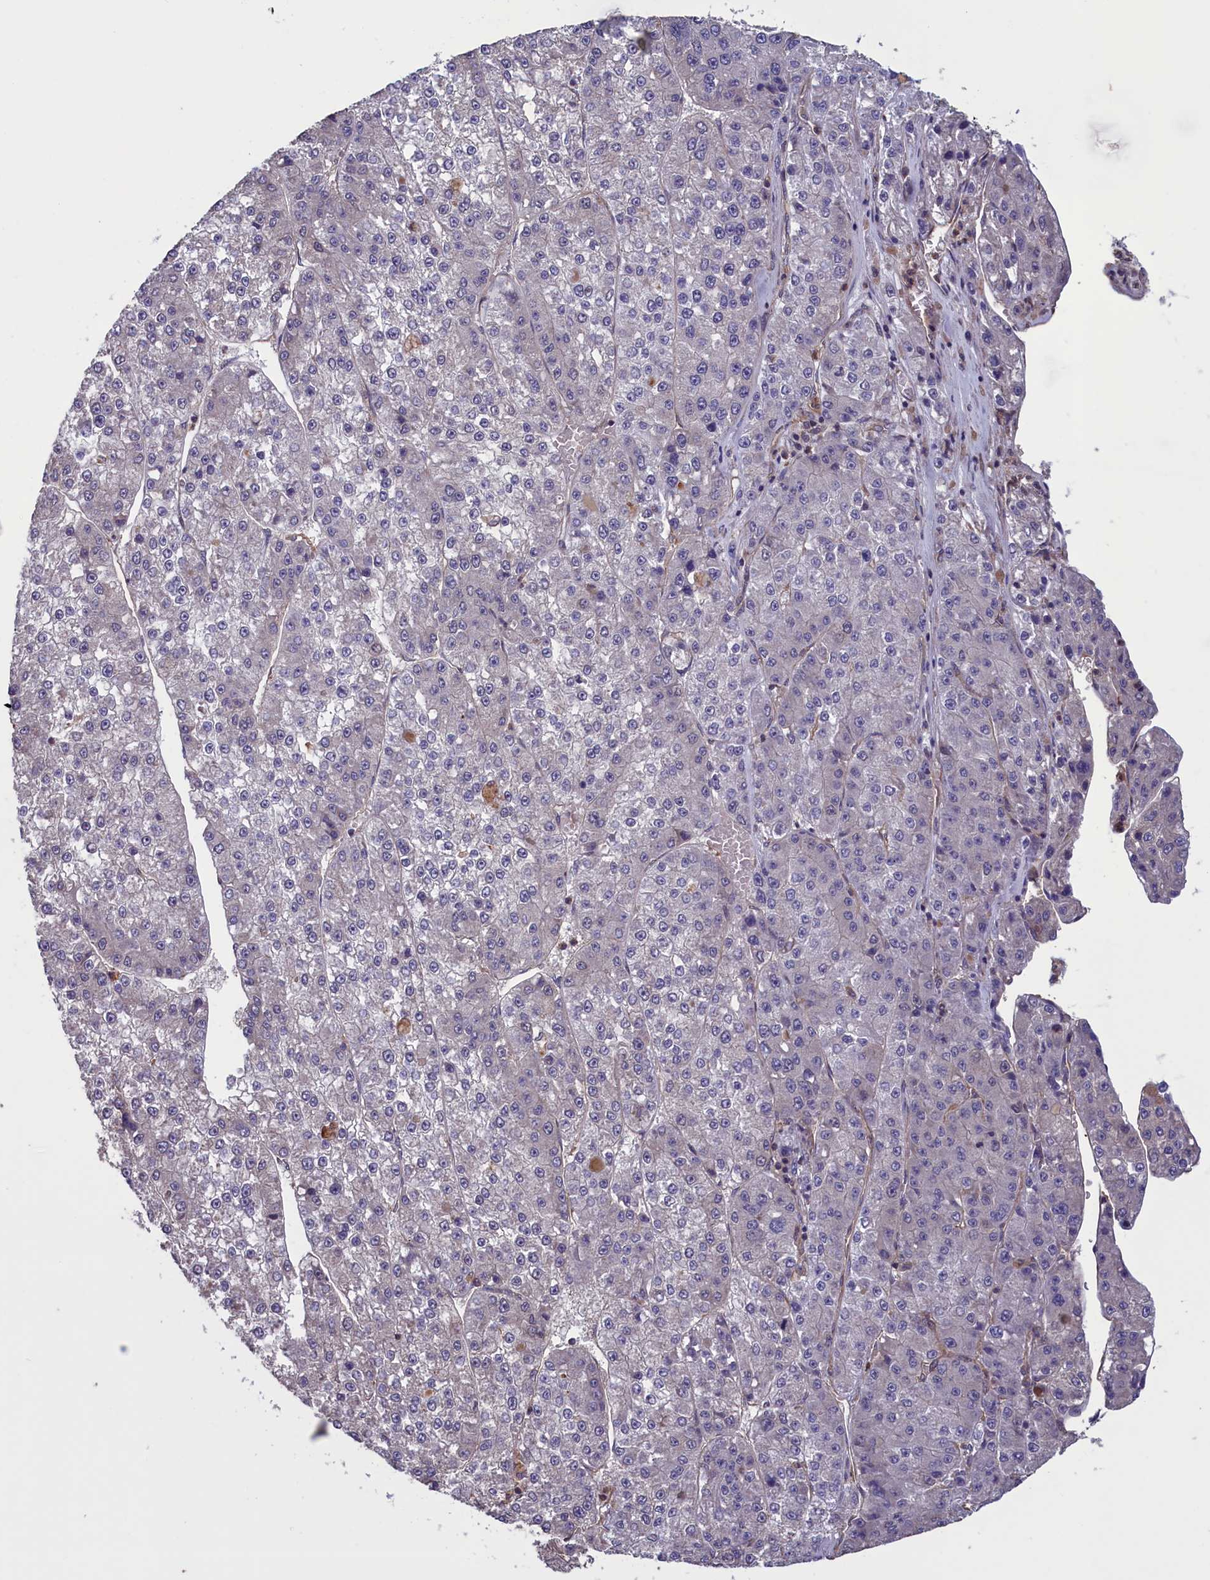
{"staining": {"intensity": "negative", "quantity": "none", "location": "none"}, "tissue": "liver cancer", "cell_type": "Tumor cells", "image_type": "cancer", "snomed": [{"axis": "morphology", "description": "Carcinoma, Hepatocellular, NOS"}, {"axis": "topography", "description": "Liver"}], "caption": "The photomicrograph exhibits no staining of tumor cells in liver cancer.", "gene": "DAPK3", "patient": {"sex": "female", "age": 73}}